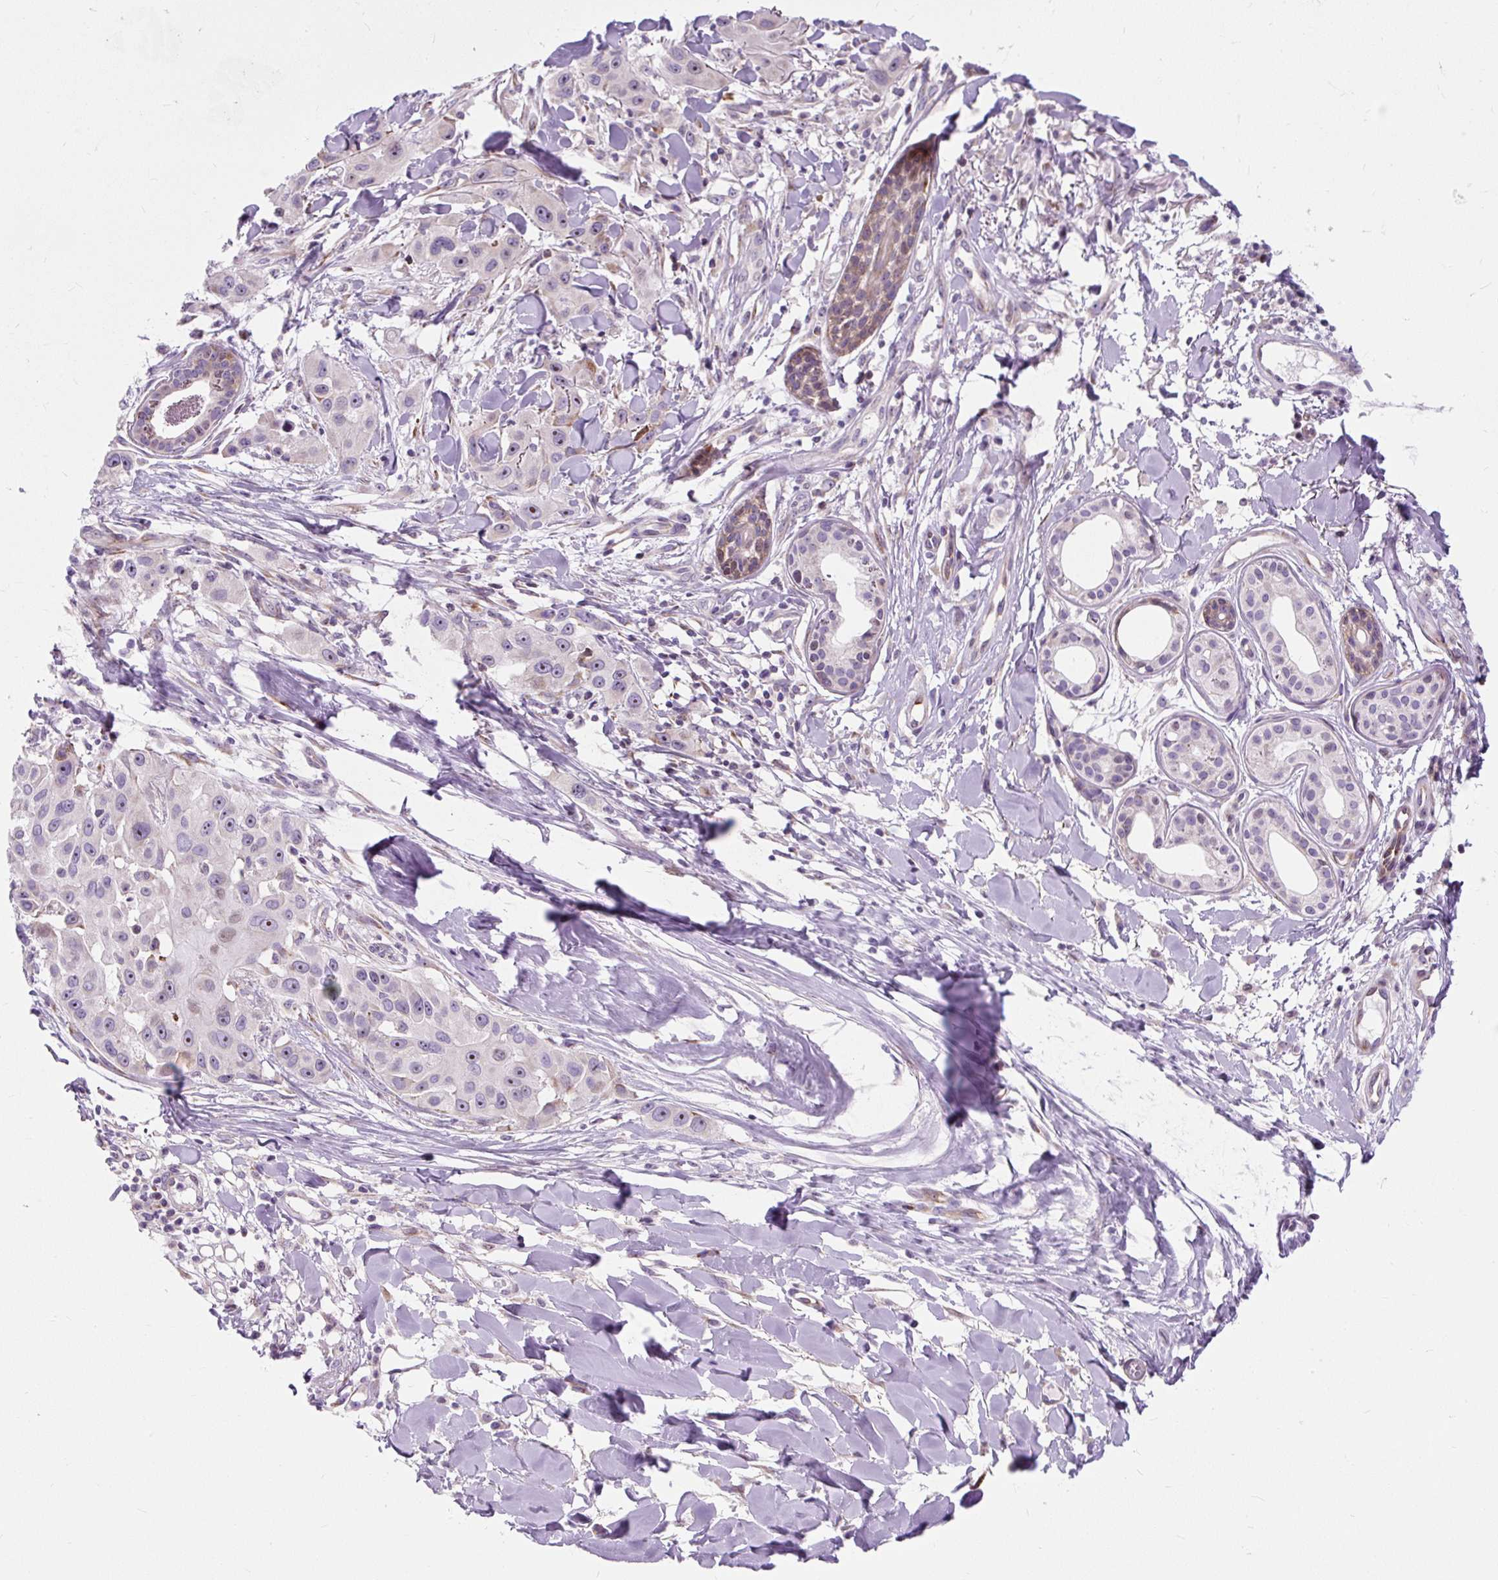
{"staining": {"intensity": "weak", "quantity": "<25%", "location": "nuclear"}, "tissue": "skin cancer", "cell_type": "Tumor cells", "image_type": "cancer", "snomed": [{"axis": "morphology", "description": "Squamous cell carcinoma, NOS"}, {"axis": "topography", "description": "Skin"}], "caption": "The histopathology image shows no significant positivity in tumor cells of skin squamous cell carcinoma.", "gene": "CISD3", "patient": {"sex": "male", "age": 63}}